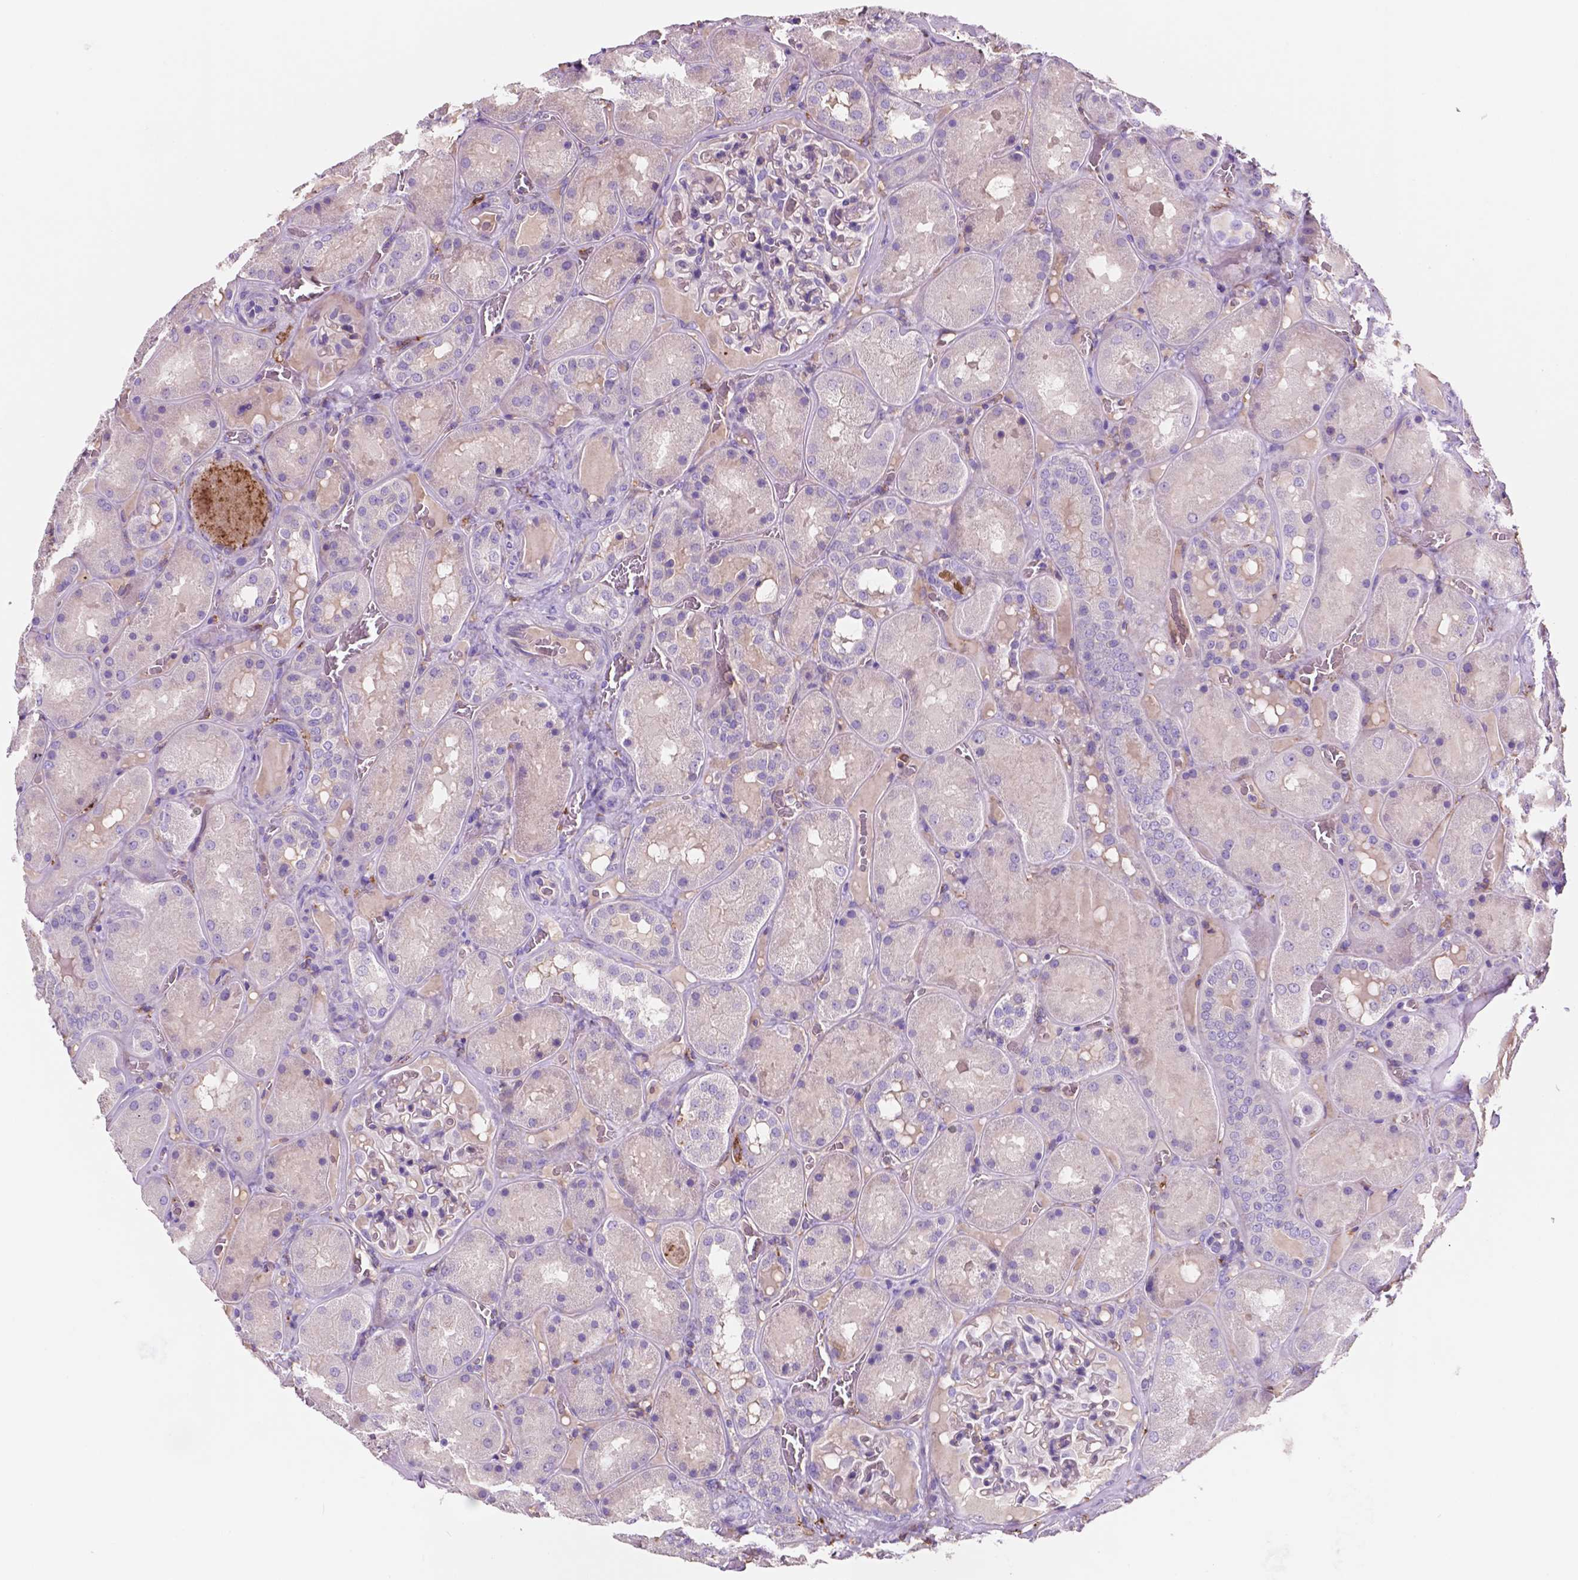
{"staining": {"intensity": "negative", "quantity": "none", "location": "none"}, "tissue": "kidney", "cell_type": "Cells in glomeruli", "image_type": "normal", "snomed": [{"axis": "morphology", "description": "Normal tissue, NOS"}, {"axis": "topography", "description": "Kidney"}], "caption": "This is a histopathology image of immunohistochemistry staining of normal kidney, which shows no expression in cells in glomeruli. (Stains: DAB immunohistochemistry with hematoxylin counter stain, Microscopy: brightfield microscopy at high magnification).", "gene": "MKRN2OS", "patient": {"sex": "male", "age": 73}}